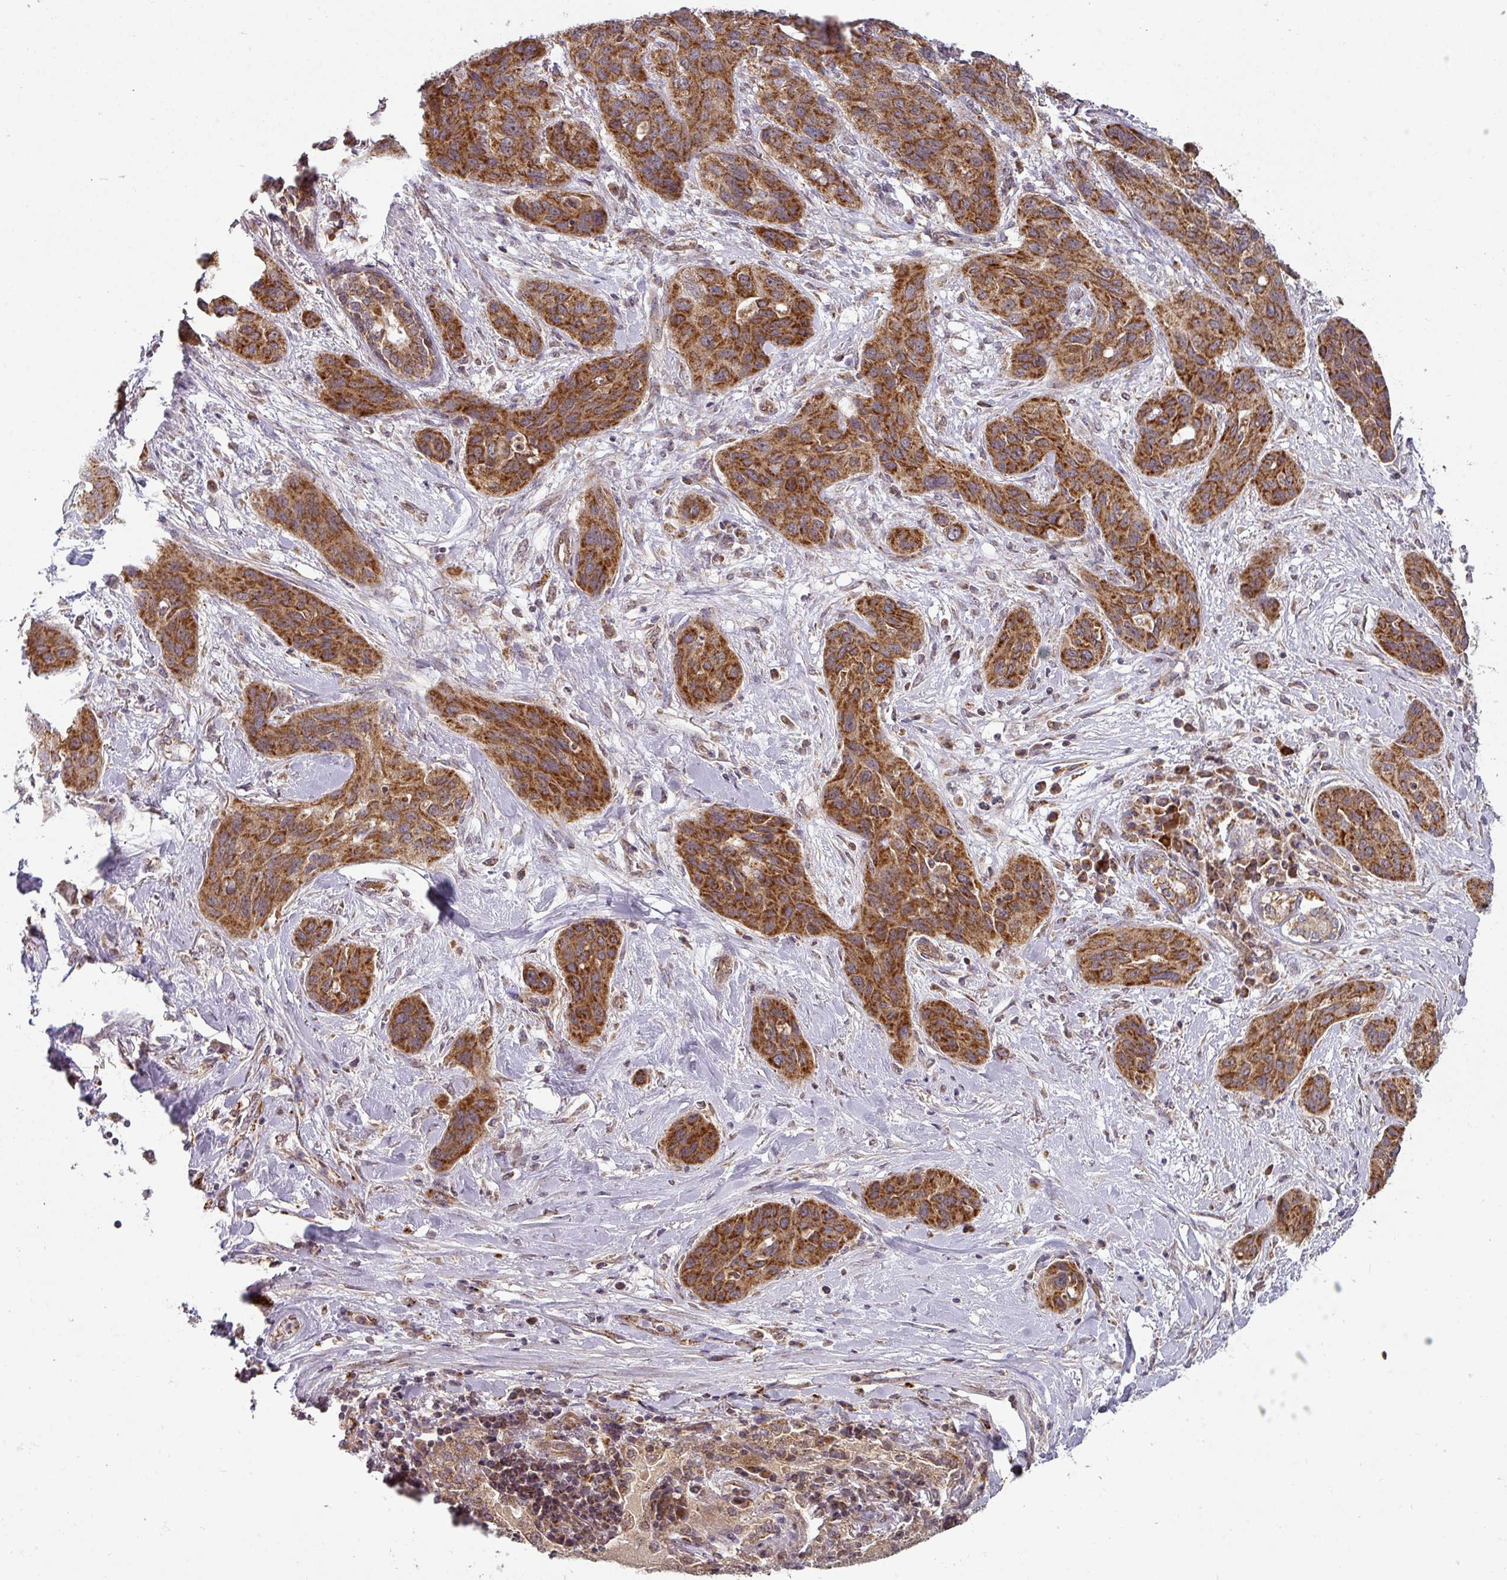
{"staining": {"intensity": "strong", "quantity": ">75%", "location": "cytoplasmic/membranous"}, "tissue": "lung cancer", "cell_type": "Tumor cells", "image_type": "cancer", "snomed": [{"axis": "morphology", "description": "Squamous cell carcinoma, NOS"}, {"axis": "topography", "description": "Lung"}], "caption": "A histopathology image of human lung squamous cell carcinoma stained for a protein shows strong cytoplasmic/membranous brown staining in tumor cells. The staining was performed using DAB, with brown indicating positive protein expression. Nuclei are stained blue with hematoxylin.", "gene": "MRPS16", "patient": {"sex": "female", "age": 70}}